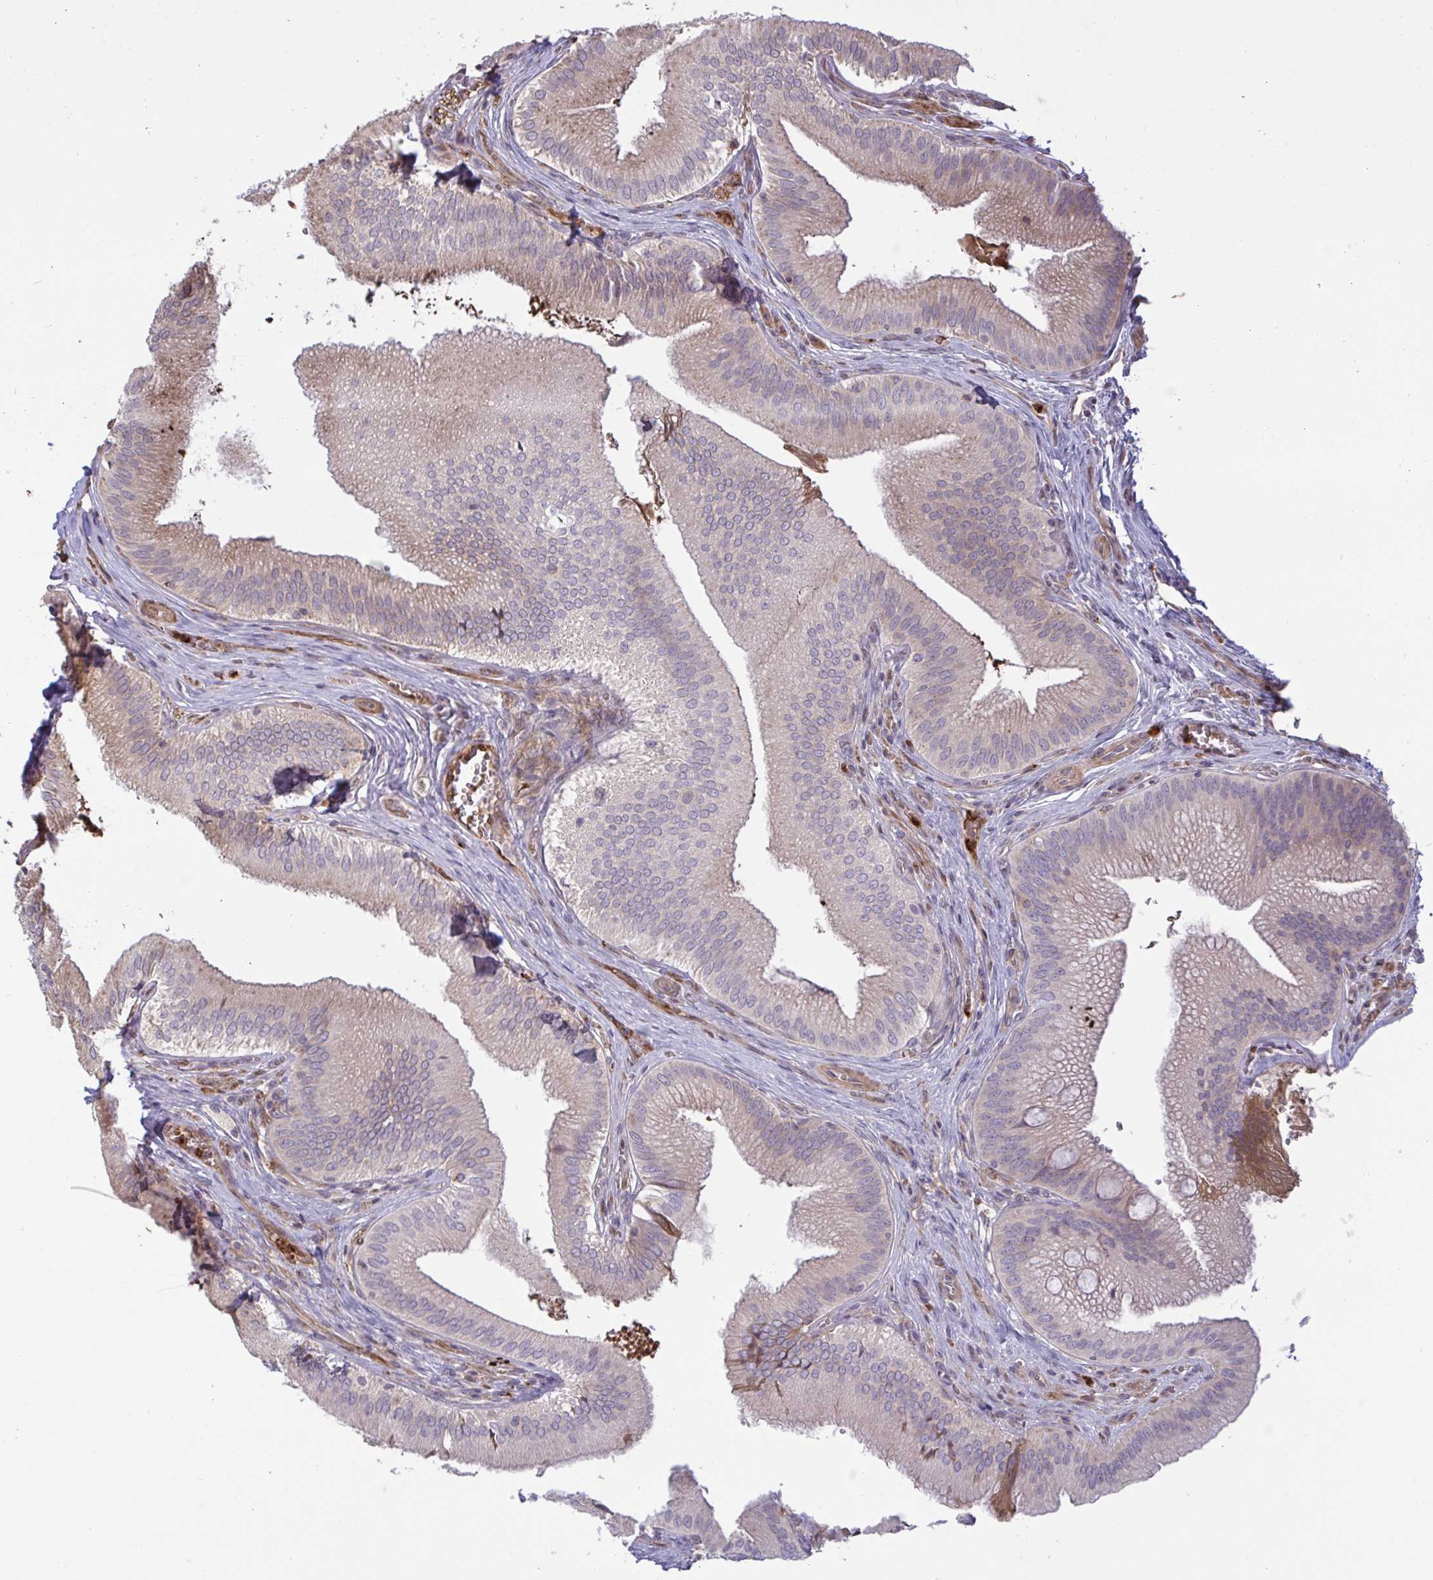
{"staining": {"intensity": "moderate", "quantity": "25%-75%", "location": "cytoplasmic/membranous"}, "tissue": "gallbladder", "cell_type": "Glandular cells", "image_type": "normal", "snomed": [{"axis": "morphology", "description": "Normal tissue, NOS"}, {"axis": "topography", "description": "Gallbladder"}], "caption": "Glandular cells demonstrate medium levels of moderate cytoplasmic/membranous positivity in about 25%-75% of cells in benign gallbladder.", "gene": "IL1R1", "patient": {"sex": "male", "age": 17}}